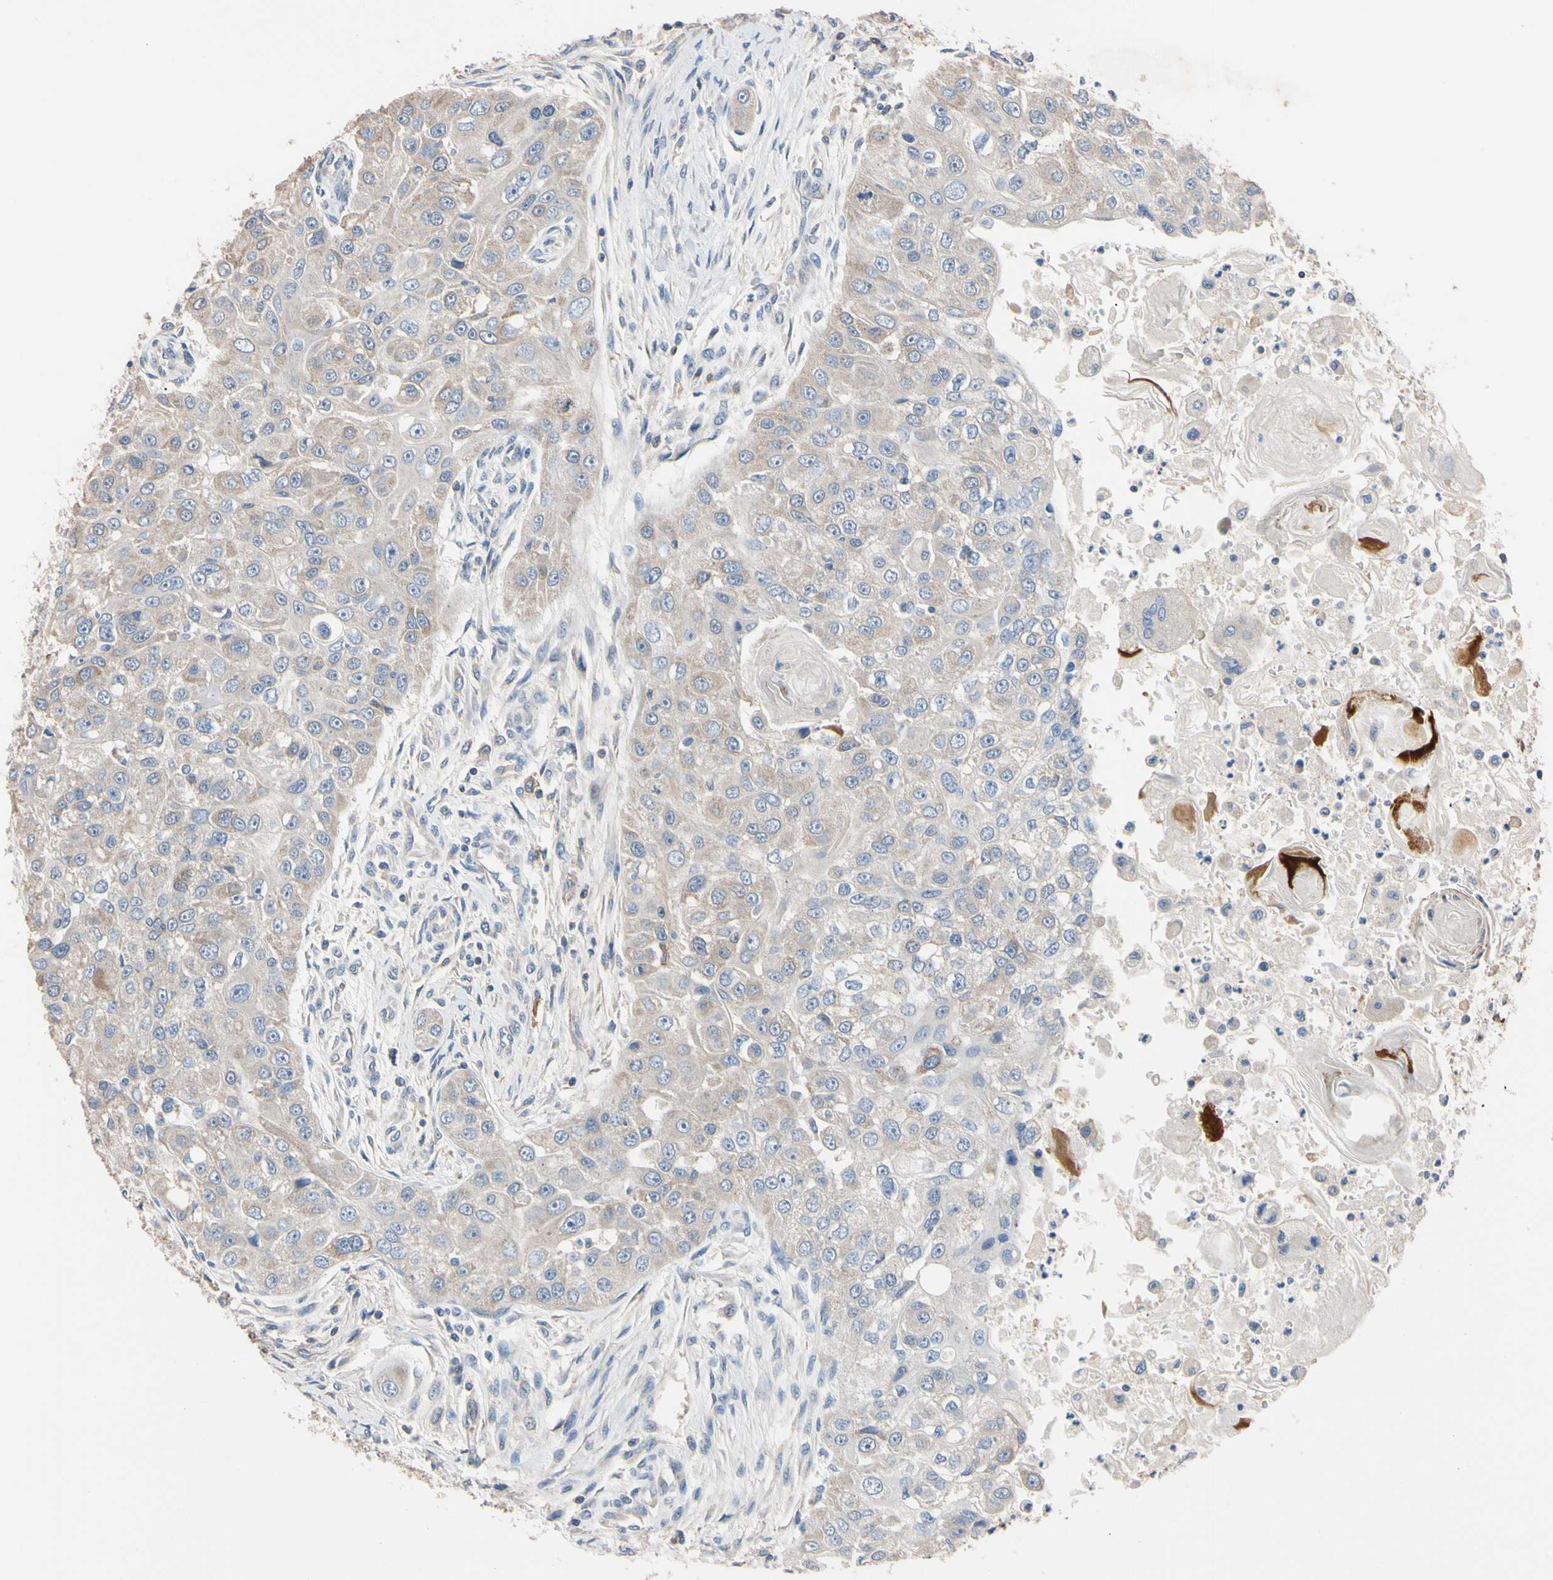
{"staining": {"intensity": "weak", "quantity": "25%-75%", "location": "cytoplasmic/membranous"}, "tissue": "head and neck cancer", "cell_type": "Tumor cells", "image_type": "cancer", "snomed": [{"axis": "morphology", "description": "Normal tissue, NOS"}, {"axis": "morphology", "description": "Squamous cell carcinoma, NOS"}, {"axis": "topography", "description": "Skeletal muscle"}, {"axis": "topography", "description": "Head-Neck"}], "caption": "Protein staining demonstrates weak cytoplasmic/membranous staining in about 25%-75% of tumor cells in head and neck cancer. The protein is stained brown, and the nuclei are stained in blue (DAB (3,3'-diaminobenzidine) IHC with brightfield microscopy, high magnification).", "gene": "PNKD", "patient": {"sex": "male", "age": 51}}